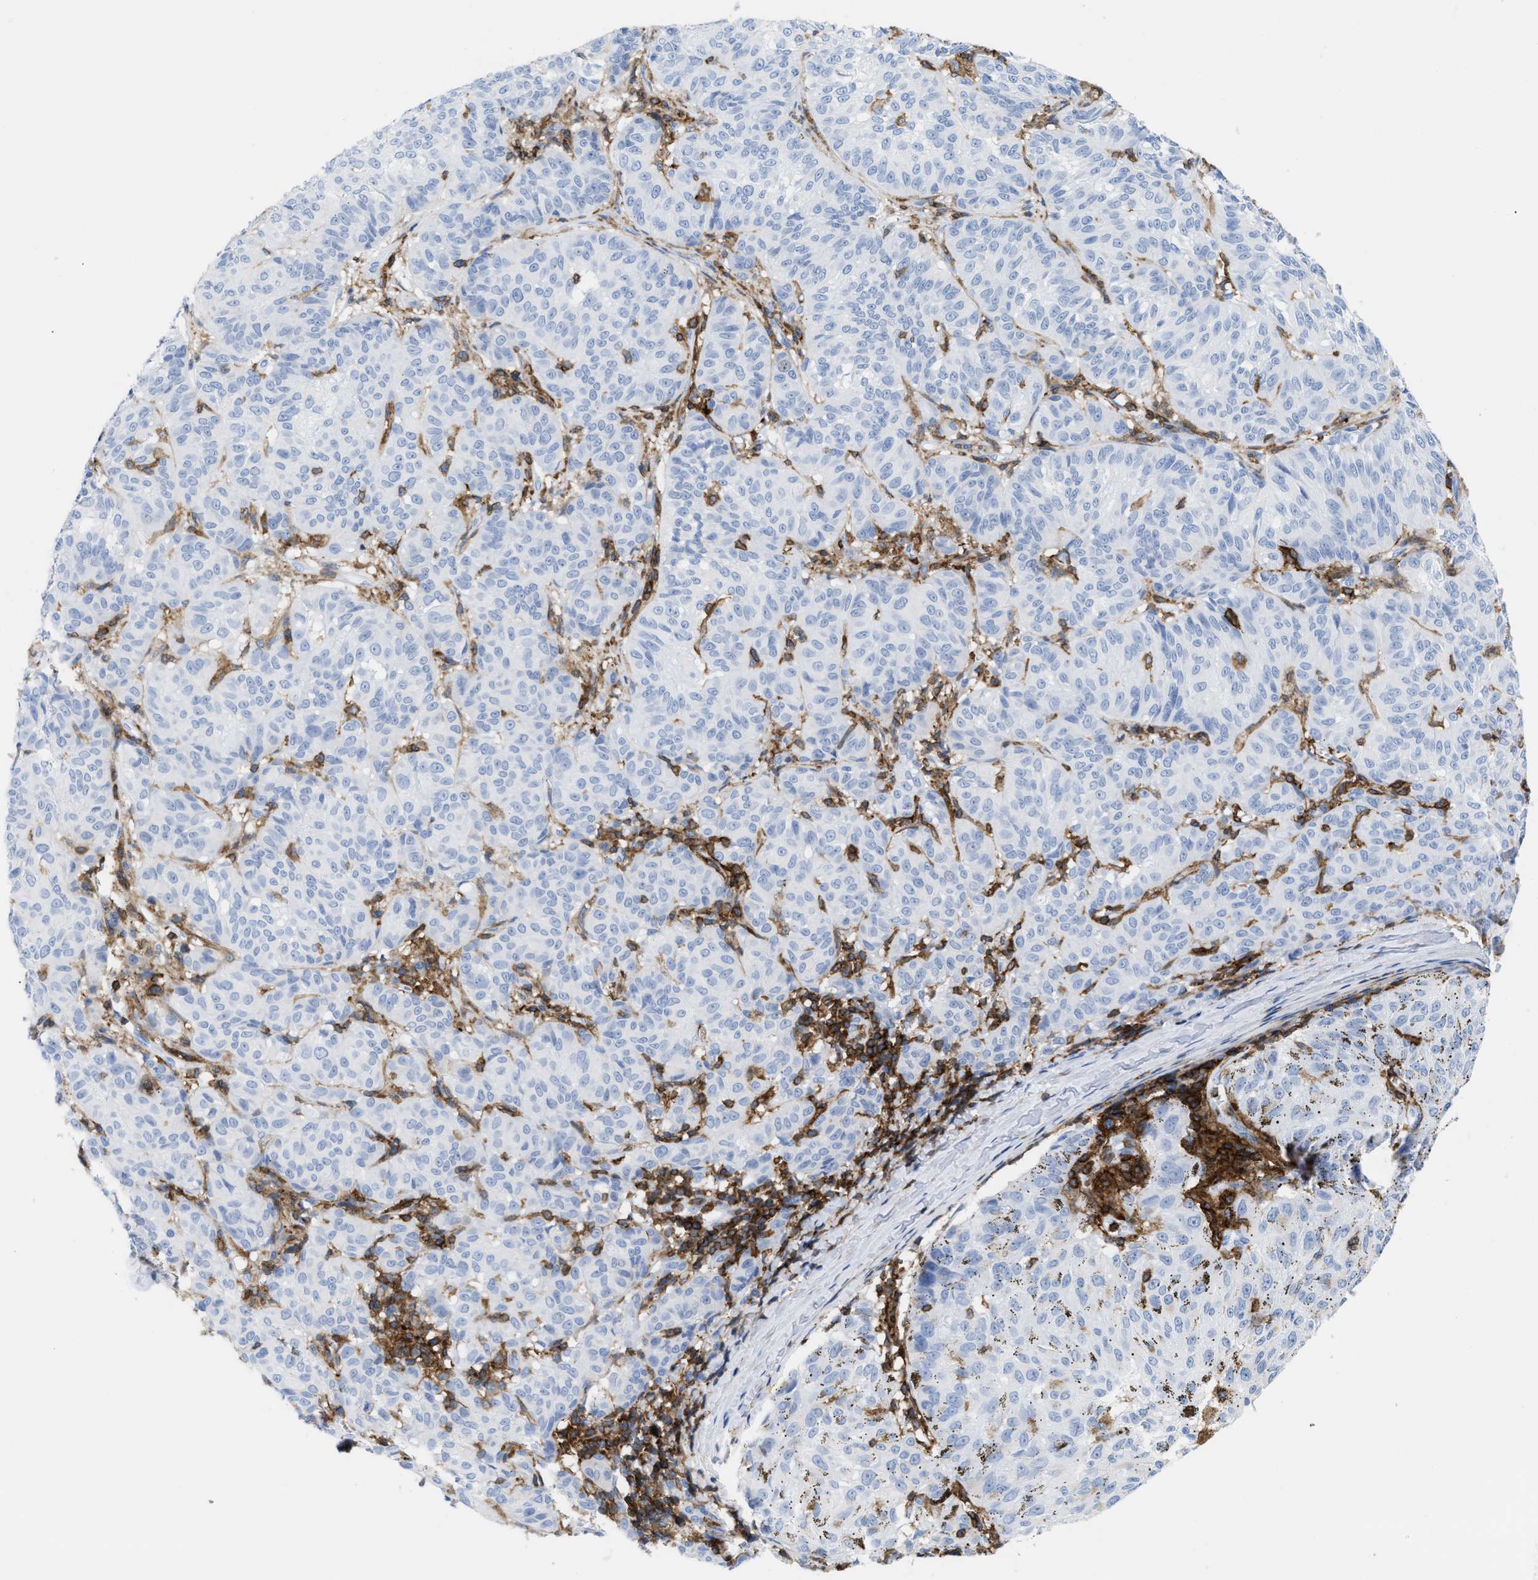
{"staining": {"intensity": "negative", "quantity": "none", "location": "none"}, "tissue": "melanoma", "cell_type": "Tumor cells", "image_type": "cancer", "snomed": [{"axis": "morphology", "description": "Malignant melanoma, NOS"}, {"axis": "topography", "description": "Skin"}], "caption": "Melanoma was stained to show a protein in brown. There is no significant staining in tumor cells.", "gene": "LCP1", "patient": {"sex": "female", "age": 72}}